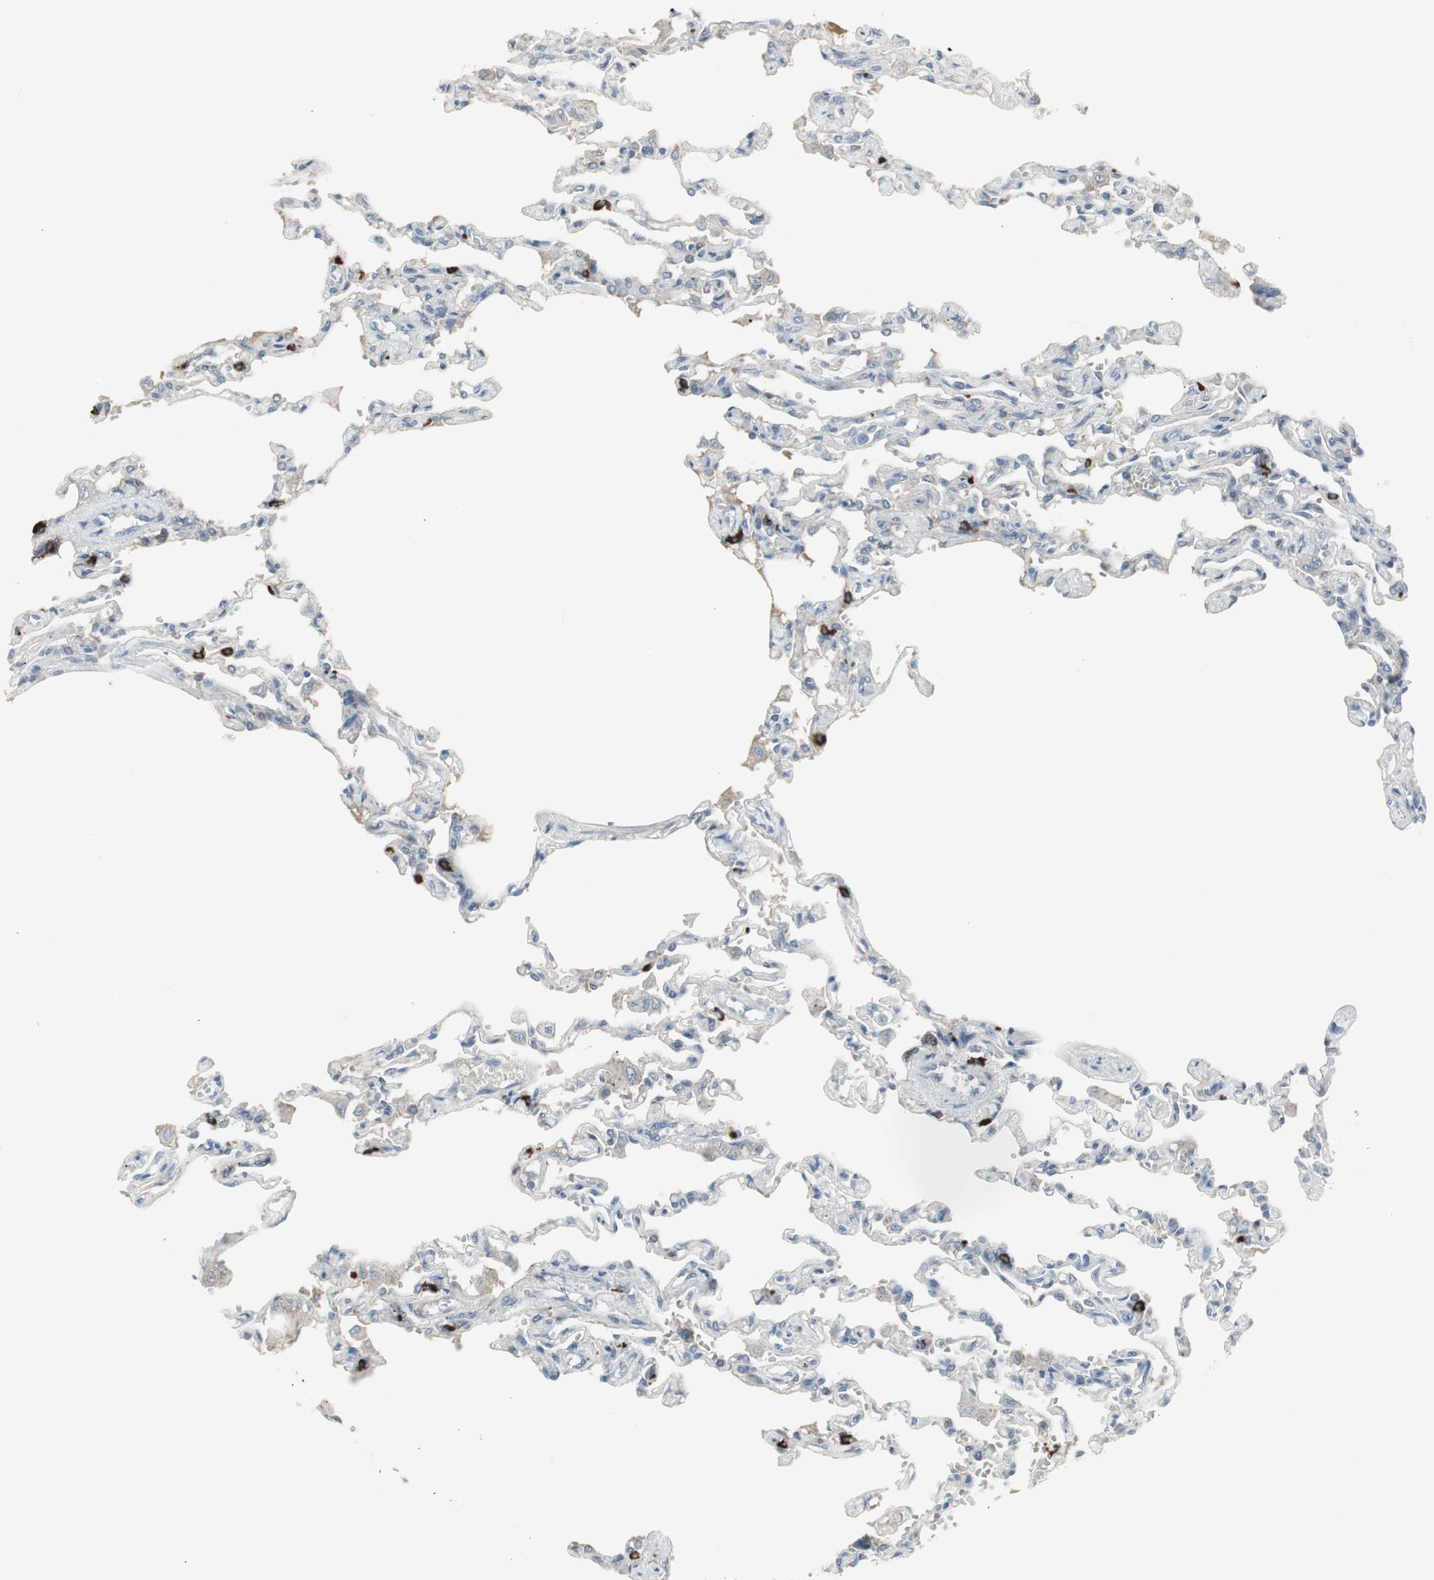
{"staining": {"intensity": "negative", "quantity": "none", "location": "none"}, "tissue": "lung", "cell_type": "Alveolar cells", "image_type": "normal", "snomed": [{"axis": "morphology", "description": "Normal tissue, NOS"}, {"axis": "topography", "description": "Lung"}], "caption": "The micrograph displays no staining of alveolar cells in benign lung.", "gene": "ZSCAN32", "patient": {"sex": "male", "age": 21}}